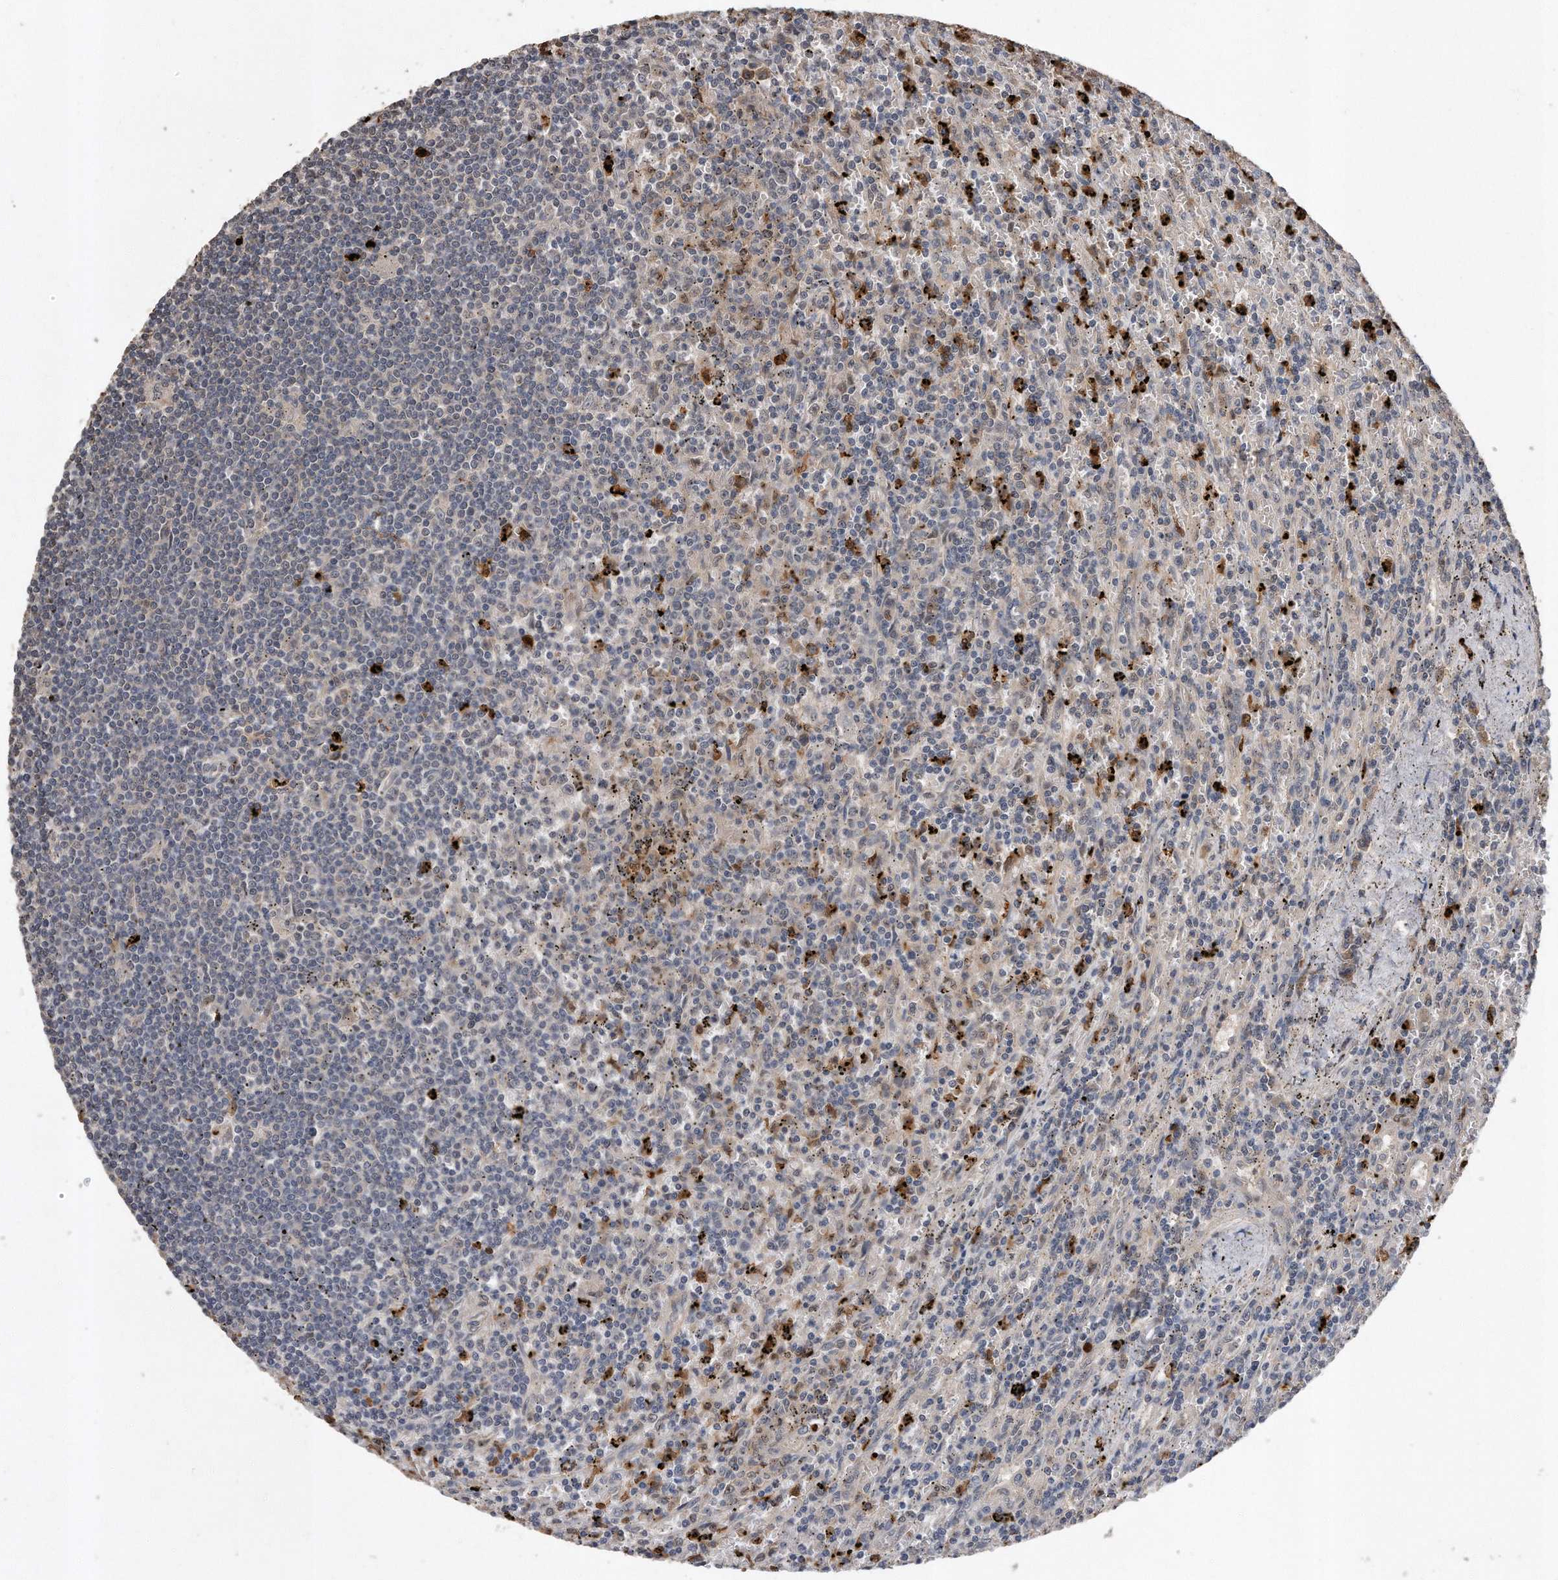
{"staining": {"intensity": "negative", "quantity": "none", "location": "none"}, "tissue": "lymphoma", "cell_type": "Tumor cells", "image_type": "cancer", "snomed": [{"axis": "morphology", "description": "Malignant lymphoma, non-Hodgkin's type, Low grade"}, {"axis": "topography", "description": "Spleen"}], "caption": "Tumor cells are negative for brown protein staining in lymphoma.", "gene": "PELO", "patient": {"sex": "male", "age": 76}}